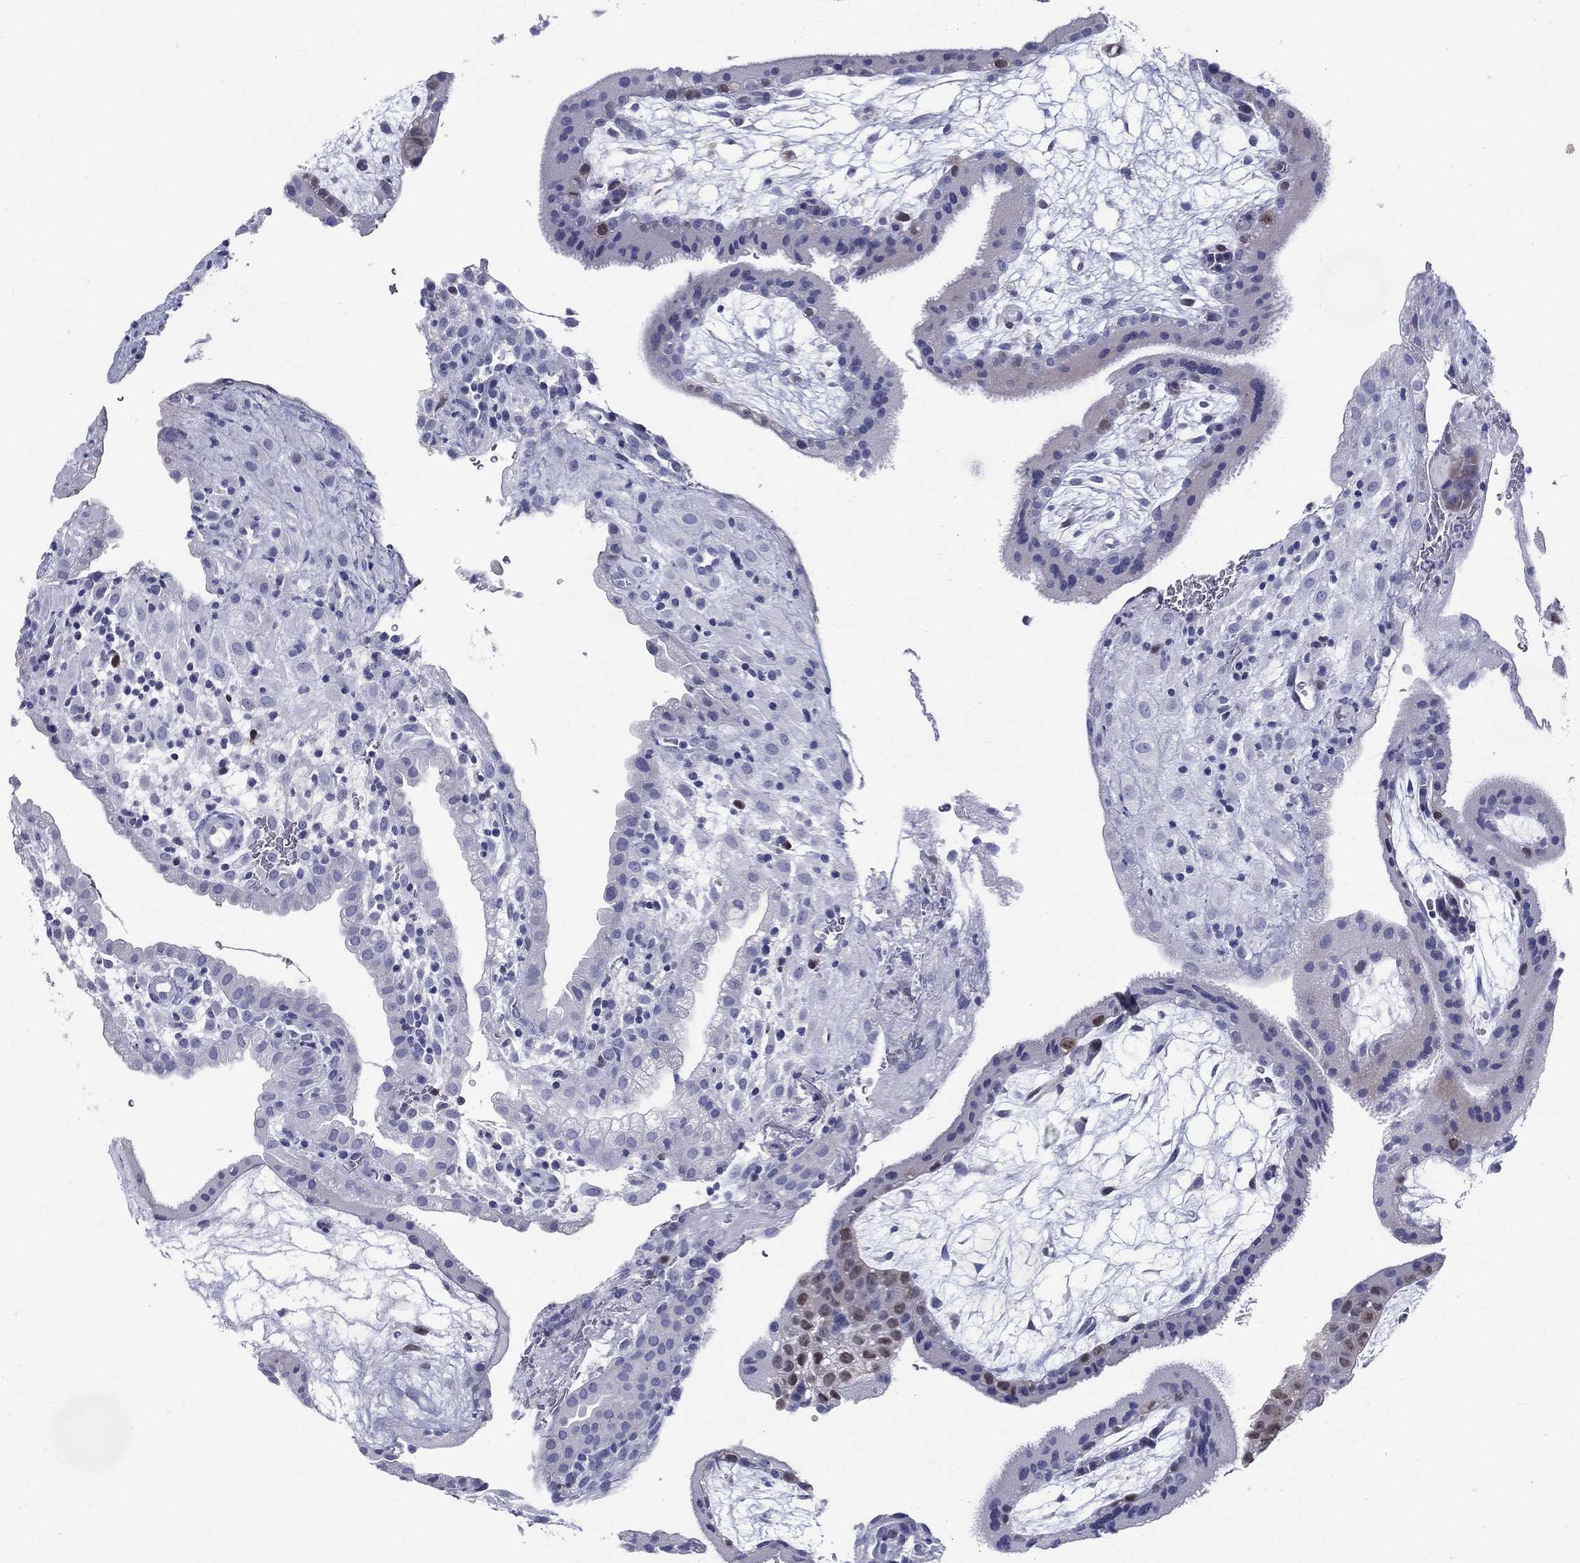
{"staining": {"intensity": "negative", "quantity": "none", "location": "none"}, "tissue": "placenta", "cell_type": "Decidual cells", "image_type": "normal", "snomed": [{"axis": "morphology", "description": "Normal tissue, NOS"}, {"axis": "topography", "description": "Placenta"}], "caption": "High magnification brightfield microscopy of normal placenta stained with DAB (brown) and counterstained with hematoxylin (blue): decidual cells show no significant staining.", "gene": "KIF2C", "patient": {"sex": "female", "age": 19}}